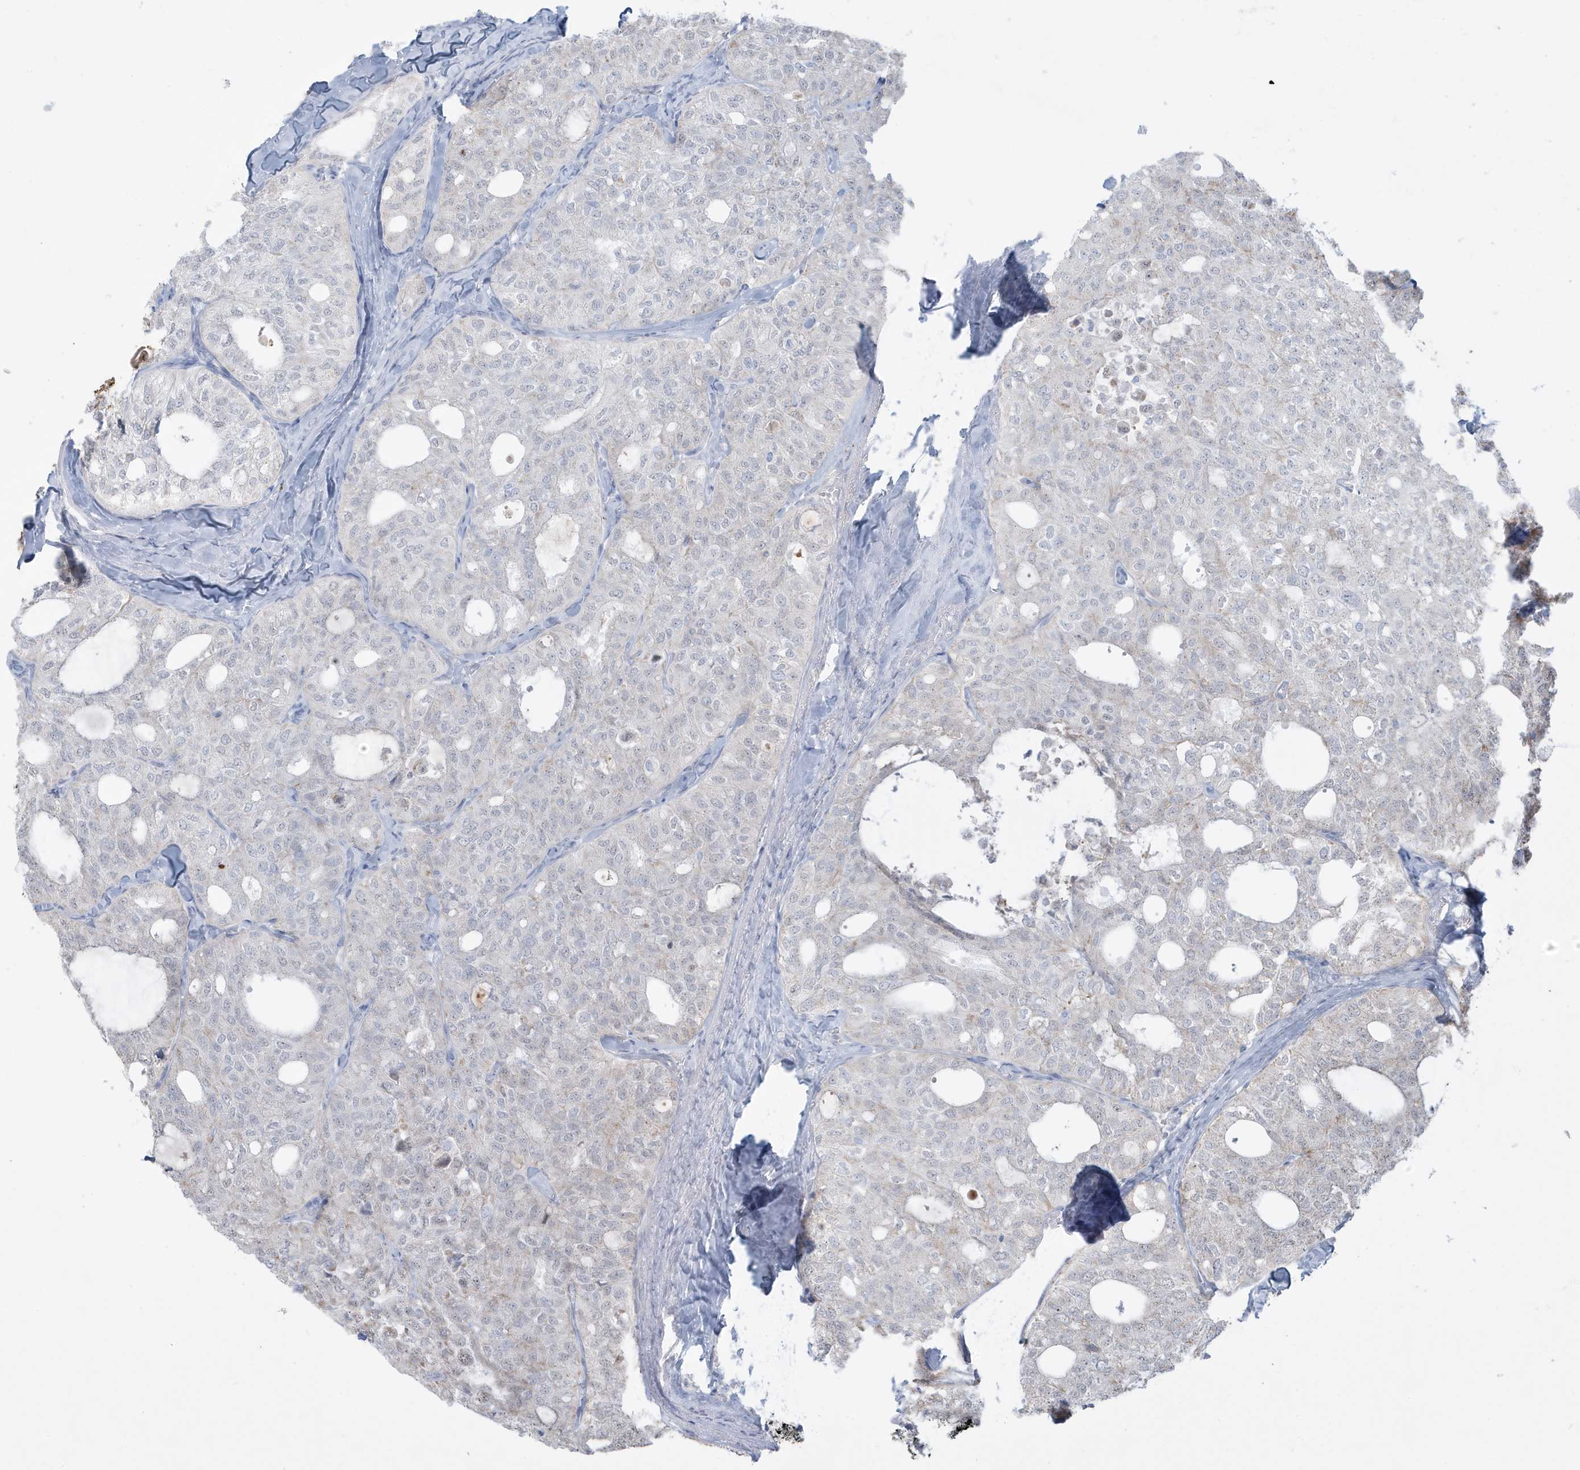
{"staining": {"intensity": "negative", "quantity": "none", "location": "none"}, "tissue": "thyroid cancer", "cell_type": "Tumor cells", "image_type": "cancer", "snomed": [{"axis": "morphology", "description": "Follicular adenoma carcinoma, NOS"}, {"axis": "topography", "description": "Thyroid gland"}], "caption": "This is an immunohistochemistry (IHC) micrograph of thyroid cancer (follicular adenoma carcinoma). There is no staining in tumor cells.", "gene": "FNDC1", "patient": {"sex": "male", "age": 75}}